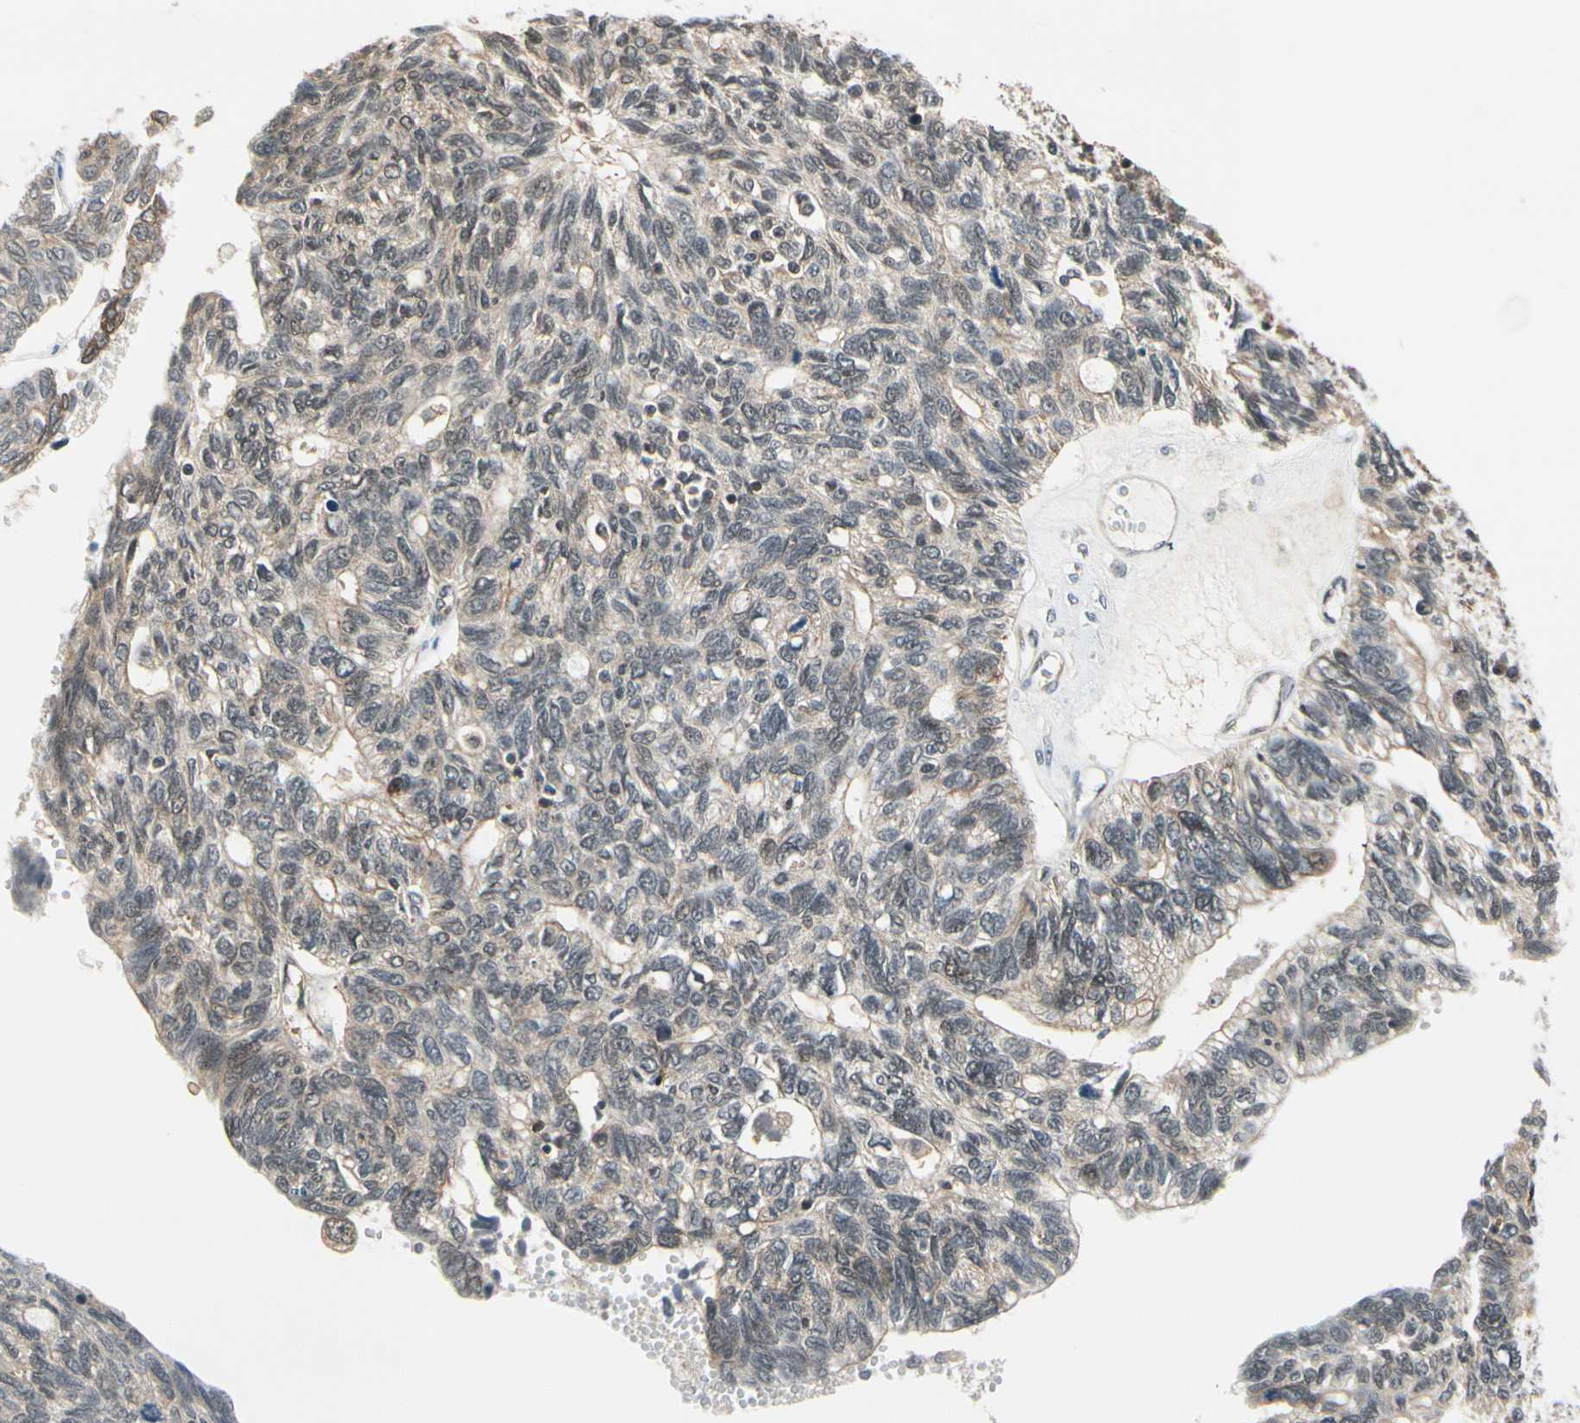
{"staining": {"intensity": "weak", "quantity": "25%-75%", "location": "cytoplasmic/membranous"}, "tissue": "ovarian cancer", "cell_type": "Tumor cells", "image_type": "cancer", "snomed": [{"axis": "morphology", "description": "Cystadenocarcinoma, serous, NOS"}, {"axis": "topography", "description": "Ovary"}], "caption": "High-power microscopy captured an IHC image of ovarian cancer, revealing weak cytoplasmic/membranous positivity in about 25%-75% of tumor cells. The protein is stained brown, and the nuclei are stained in blue (DAB (3,3'-diaminobenzidine) IHC with brightfield microscopy, high magnification).", "gene": "TAF12", "patient": {"sex": "female", "age": 79}}